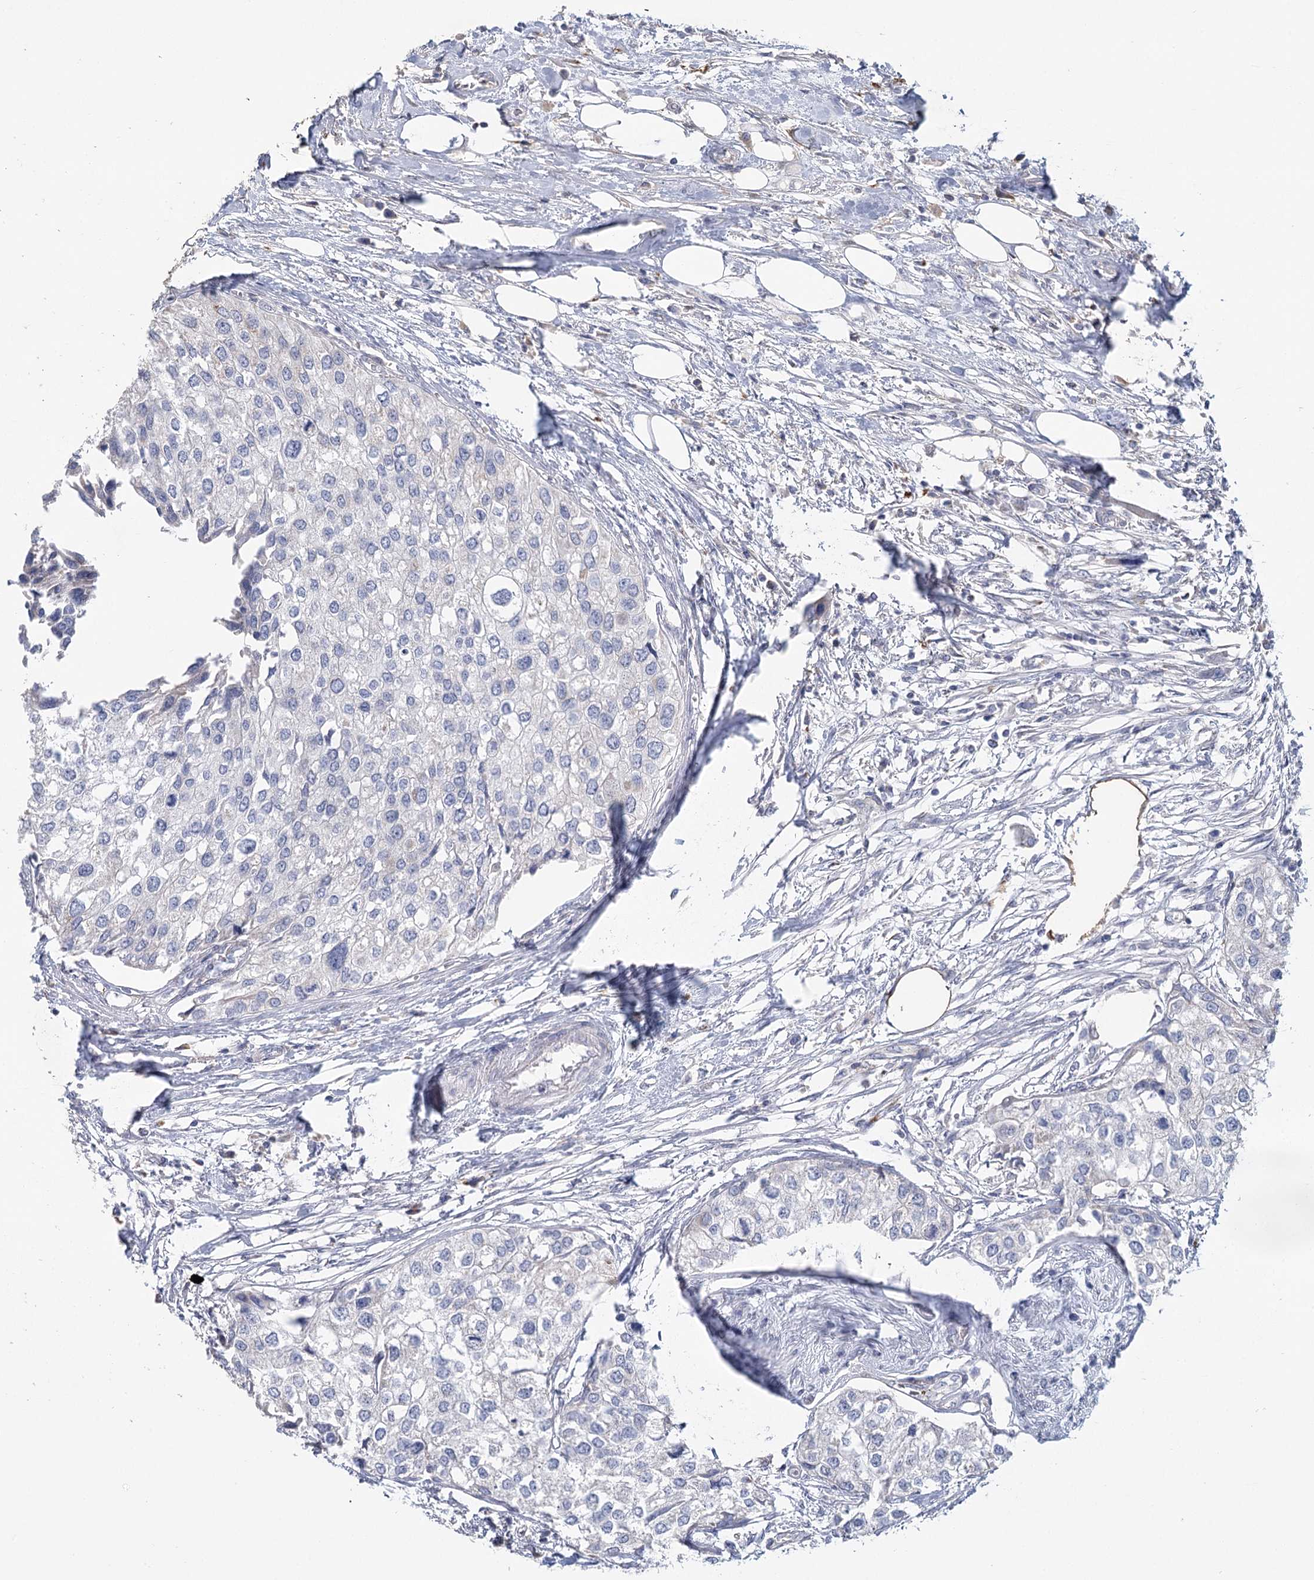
{"staining": {"intensity": "negative", "quantity": "none", "location": "none"}, "tissue": "urothelial cancer", "cell_type": "Tumor cells", "image_type": "cancer", "snomed": [{"axis": "morphology", "description": "Urothelial carcinoma, High grade"}, {"axis": "topography", "description": "Urinary bladder"}], "caption": "This is an immunohistochemistry image of urothelial cancer. There is no staining in tumor cells.", "gene": "ARHGAP44", "patient": {"sex": "male", "age": 64}}